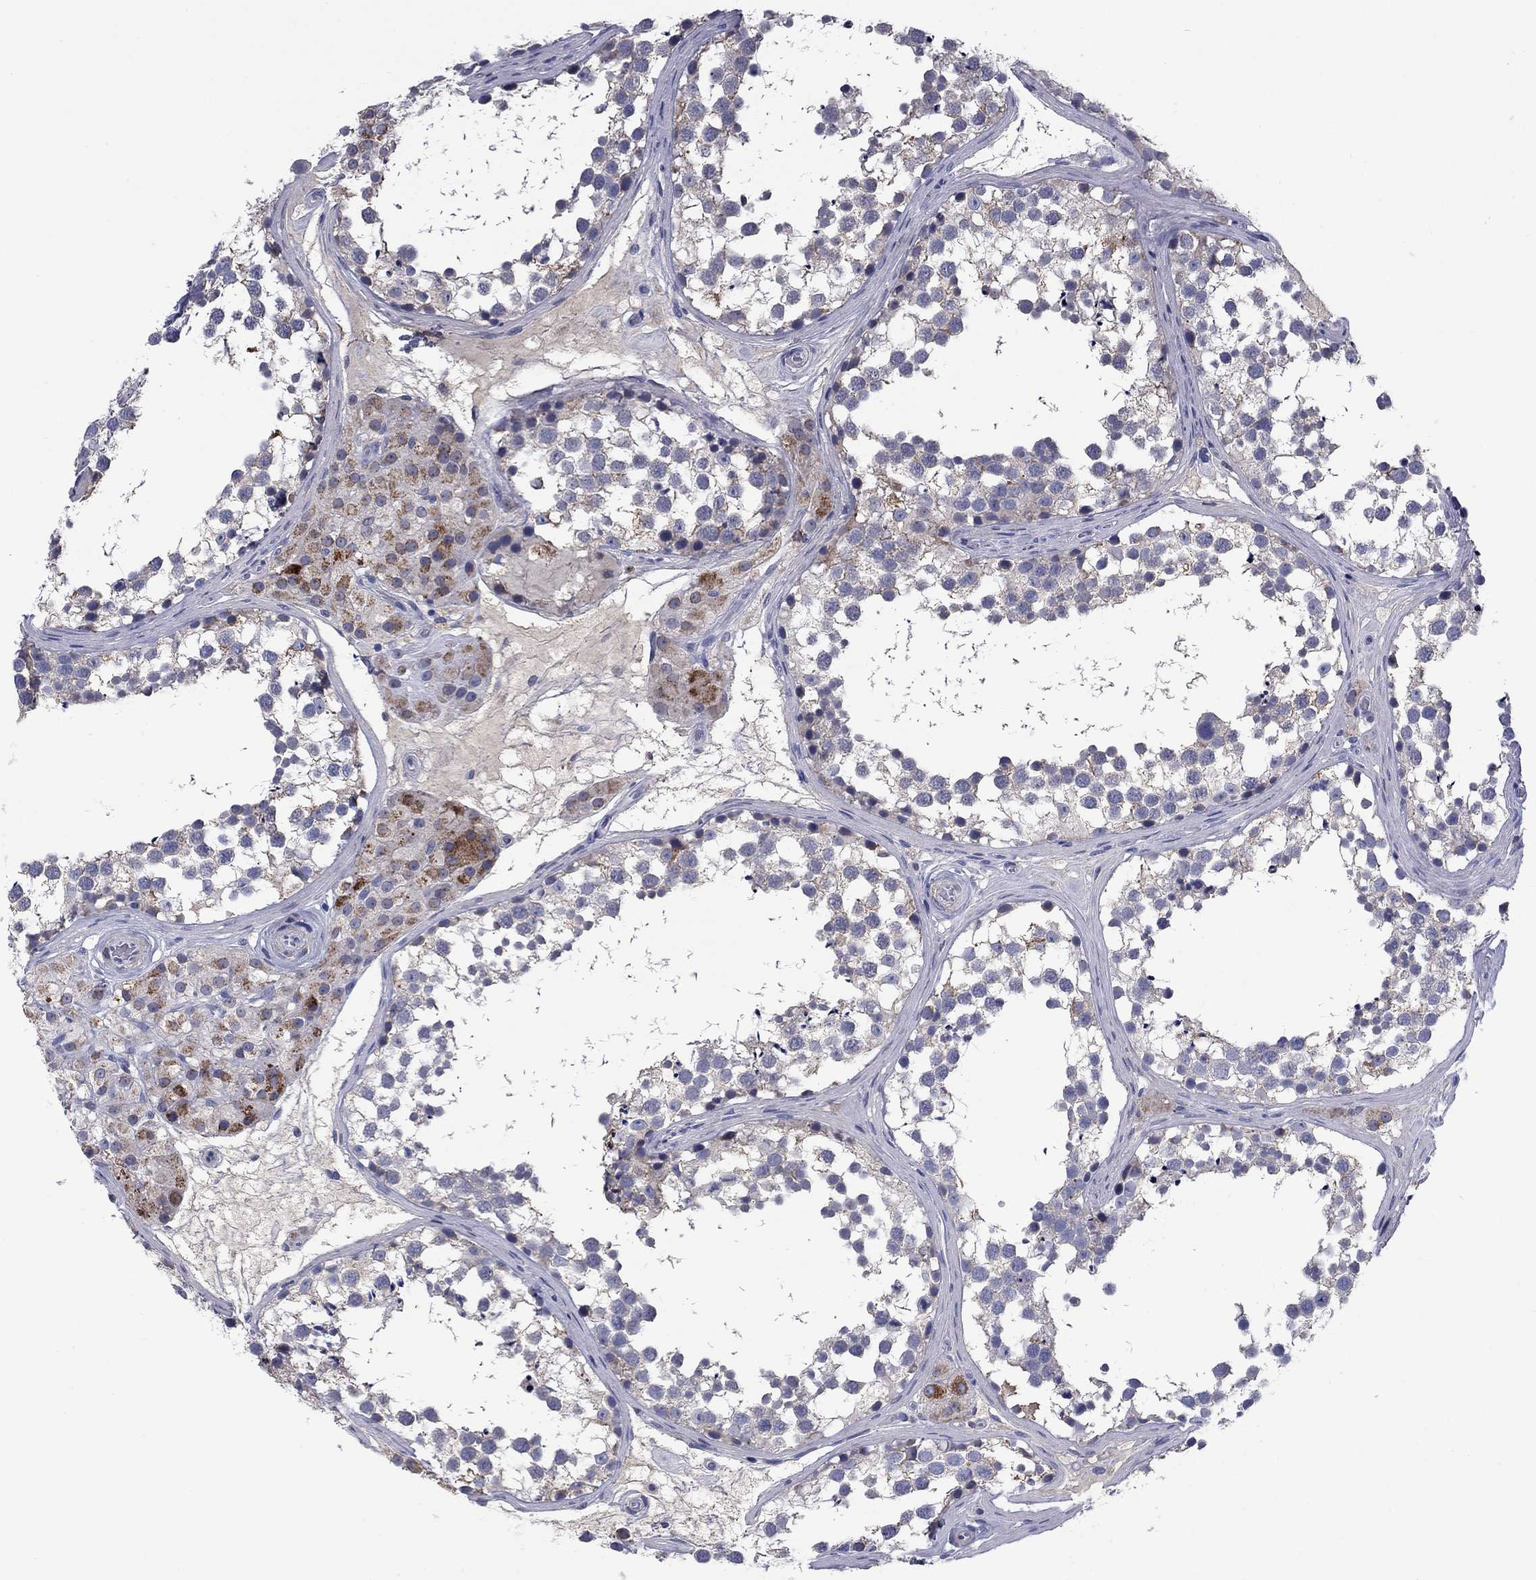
{"staining": {"intensity": "weak", "quantity": "<25%", "location": "cytoplasmic/membranous"}, "tissue": "testis", "cell_type": "Cells in seminiferous ducts", "image_type": "normal", "snomed": [{"axis": "morphology", "description": "Normal tissue, NOS"}, {"axis": "morphology", "description": "Seminoma, NOS"}, {"axis": "topography", "description": "Testis"}], "caption": "Testis stained for a protein using immunohistochemistry demonstrates no staining cells in seminiferous ducts.", "gene": "FRK", "patient": {"sex": "male", "age": 65}}